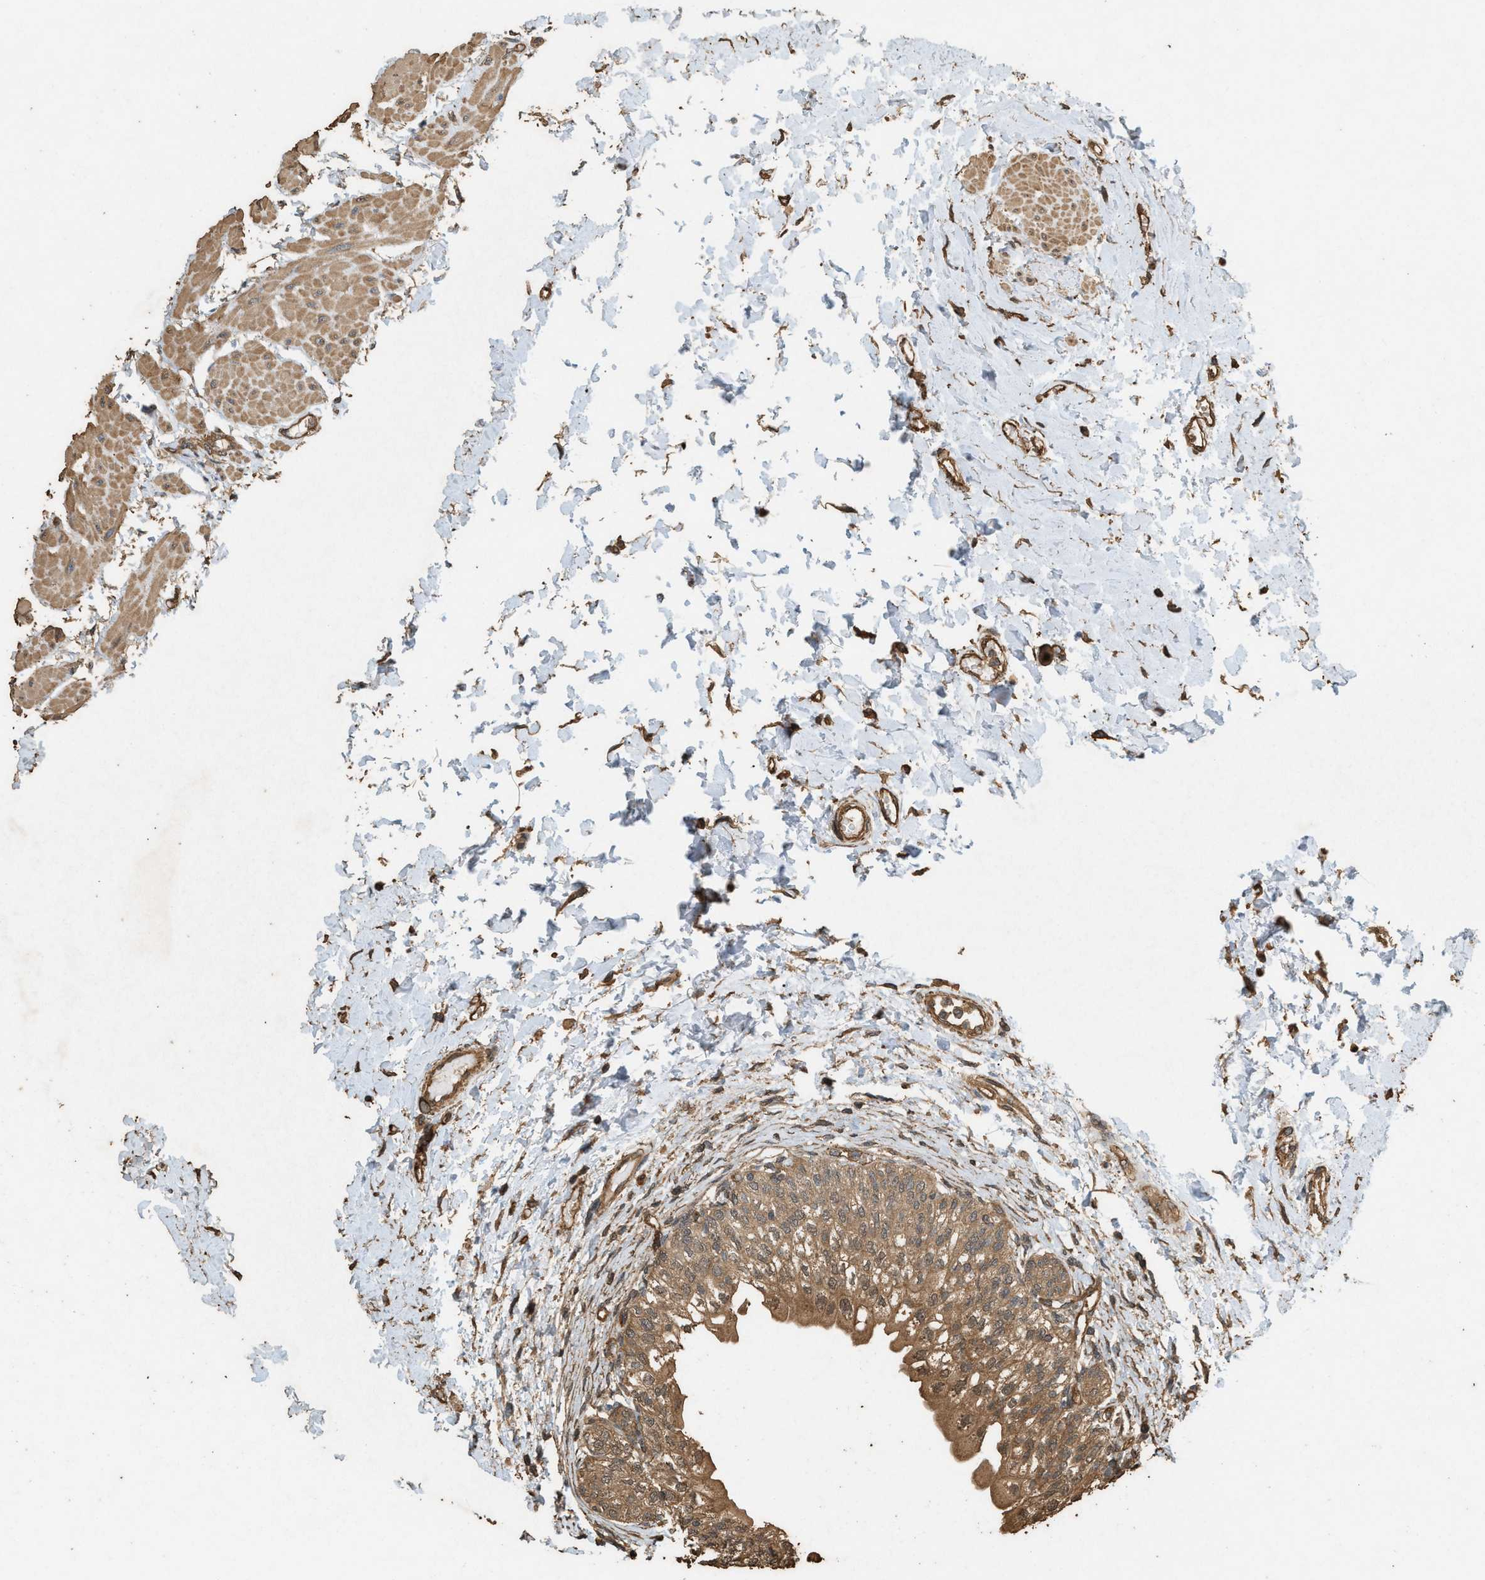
{"staining": {"intensity": "moderate", "quantity": ">75%", "location": "cytoplasmic/membranous"}, "tissue": "urinary bladder", "cell_type": "Urothelial cells", "image_type": "normal", "snomed": [{"axis": "morphology", "description": "Normal tissue, NOS"}, {"axis": "topography", "description": "Urinary bladder"}], "caption": "Urinary bladder stained with immunohistochemistry (IHC) displays moderate cytoplasmic/membranous staining in approximately >75% of urothelial cells.", "gene": "DCAF7", "patient": {"sex": "male", "age": 55}}